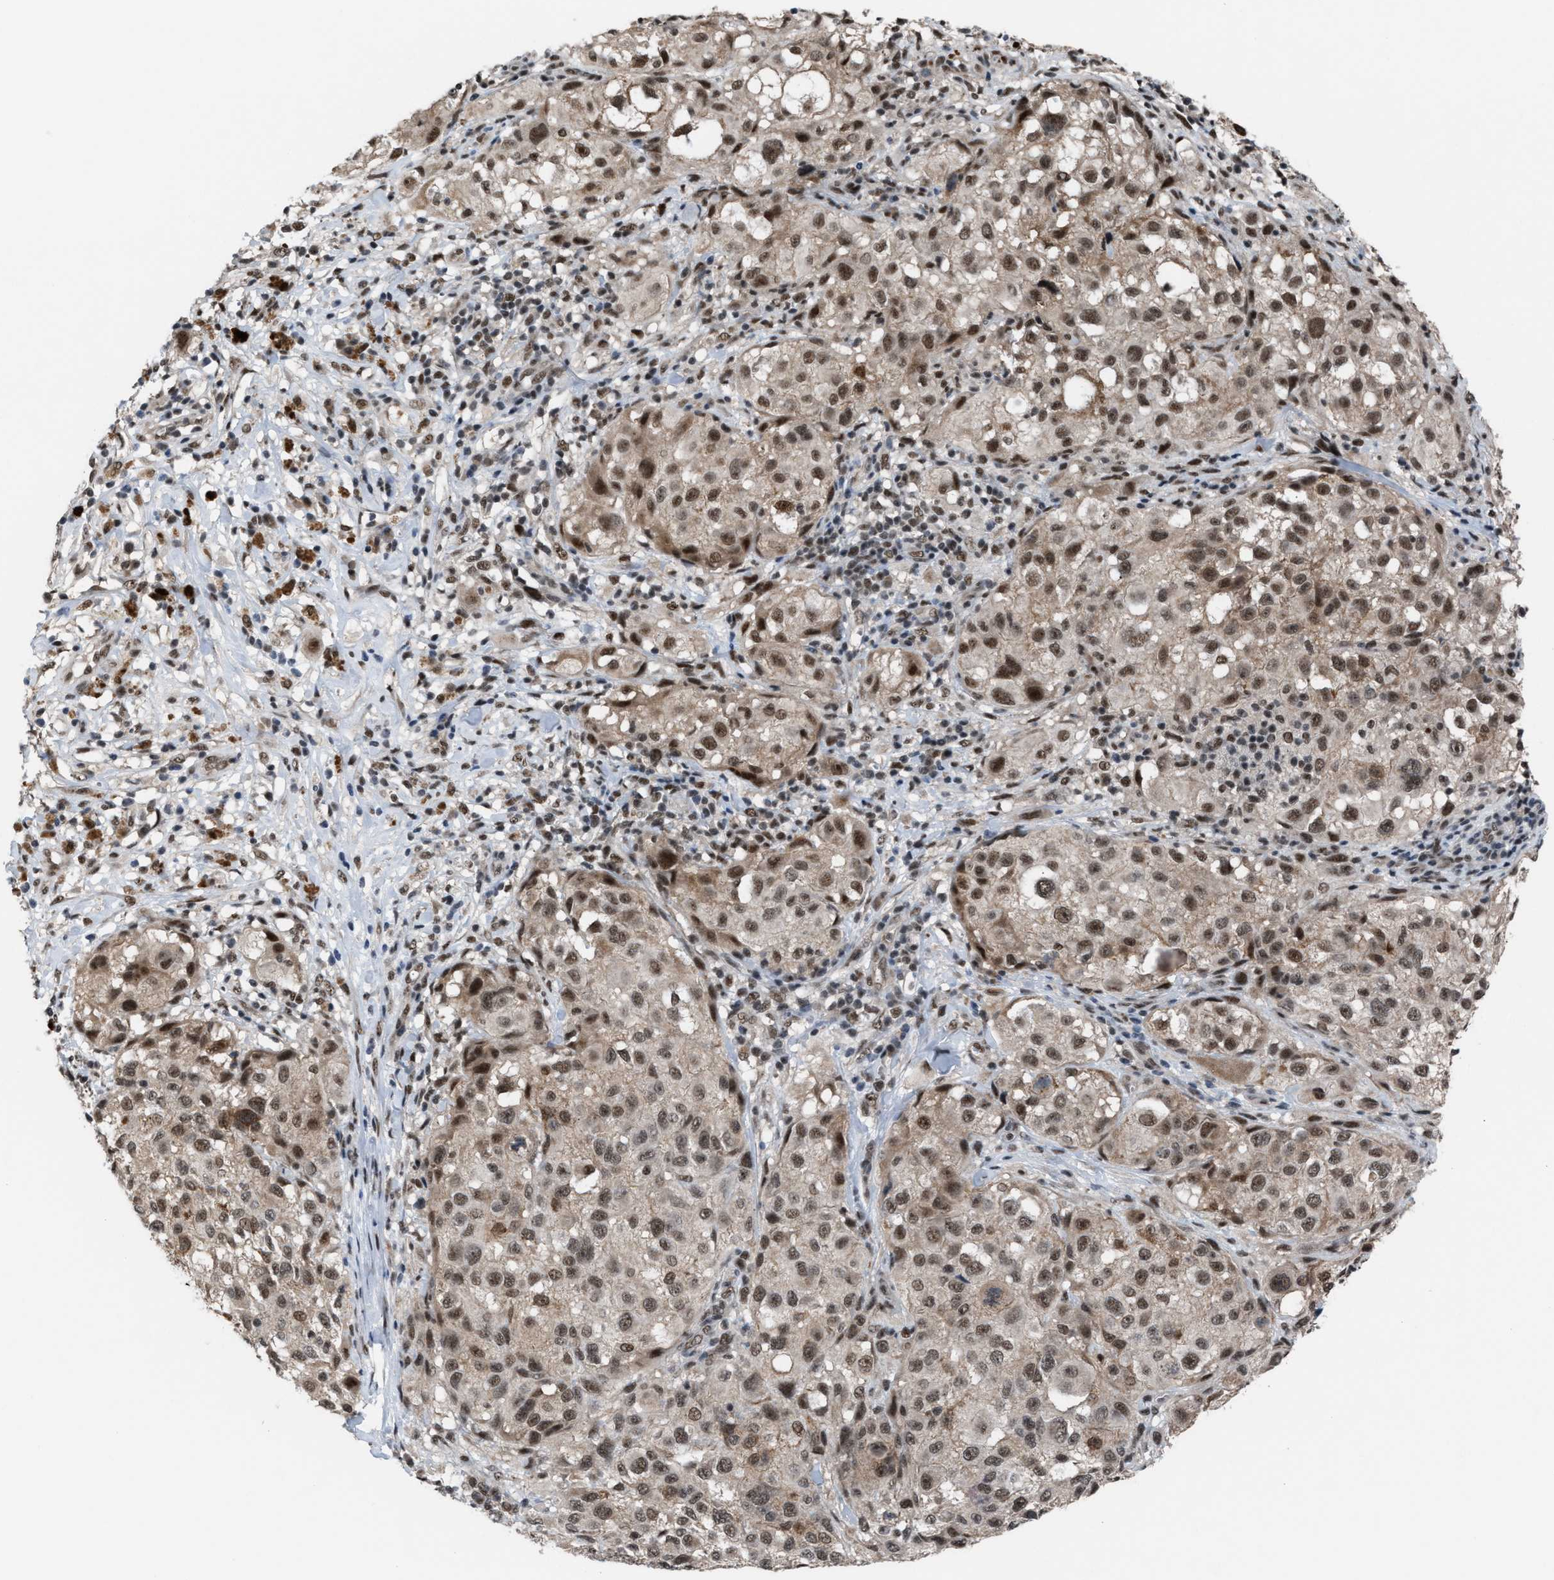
{"staining": {"intensity": "moderate", "quantity": ">75%", "location": "cytoplasmic/membranous,nuclear"}, "tissue": "melanoma", "cell_type": "Tumor cells", "image_type": "cancer", "snomed": [{"axis": "morphology", "description": "Necrosis, NOS"}, {"axis": "morphology", "description": "Malignant melanoma, NOS"}, {"axis": "topography", "description": "Skin"}], "caption": "The image shows a brown stain indicating the presence of a protein in the cytoplasmic/membranous and nuclear of tumor cells in melanoma.", "gene": "PRPF4", "patient": {"sex": "female", "age": 87}}